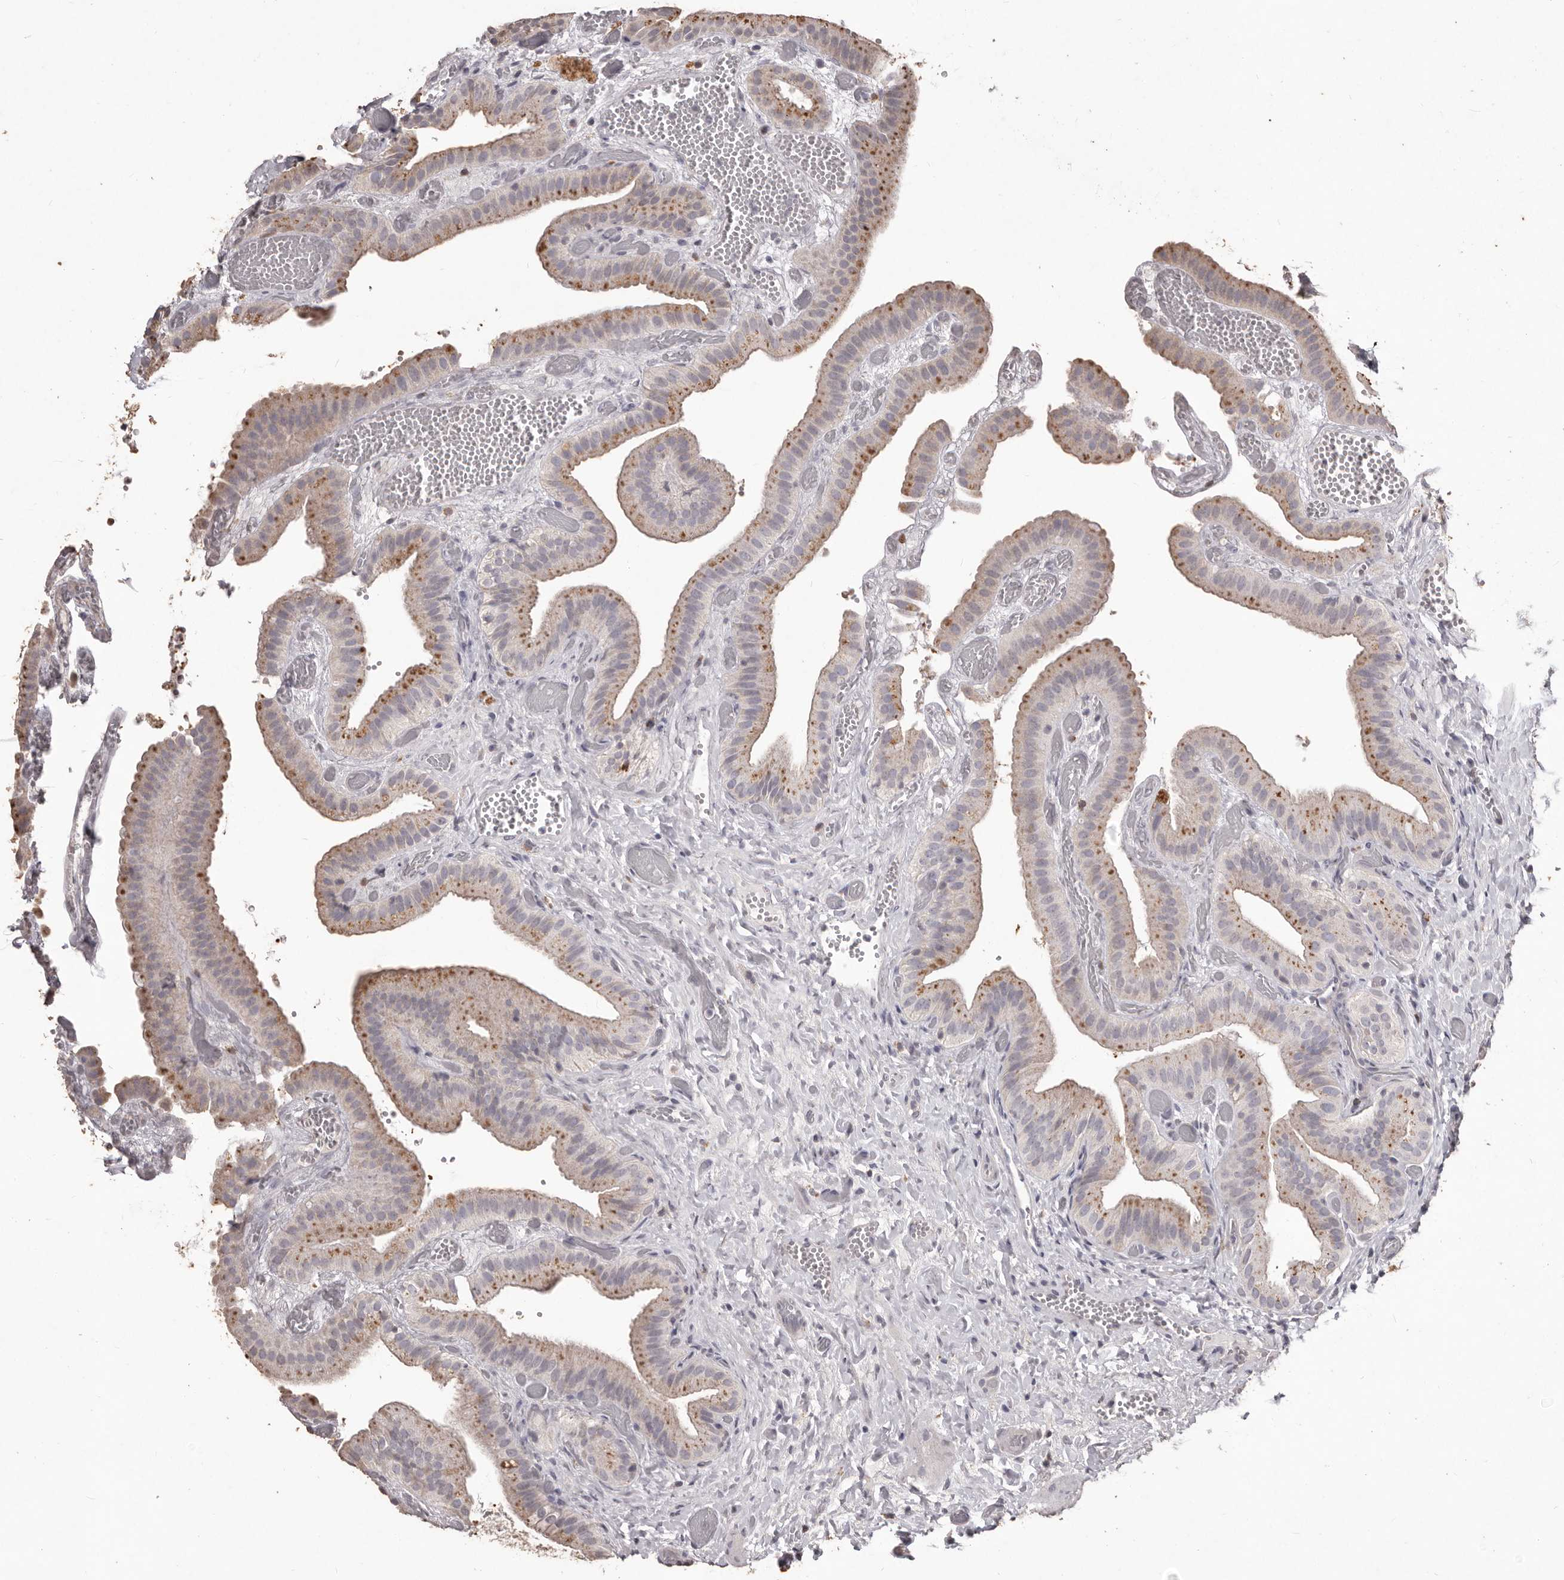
{"staining": {"intensity": "moderate", "quantity": "25%-75%", "location": "cytoplasmic/membranous"}, "tissue": "gallbladder", "cell_type": "Glandular cells", "image_type": "normal", "snomed": [{"axis": "morphology", "description": "Normal tissue, NOS"}, {"axis": "topography", "description": "Gallbladder"}], "caption": "Immunohistochemical staining of unremarkable human gallbladder displays 25%-75% levels of moderate cytoplasmic/membranous protein staining in about 25%-75% of glandular cells.", "gene": "PRSS27", "patient": {"sex": "female", "age": 64}}